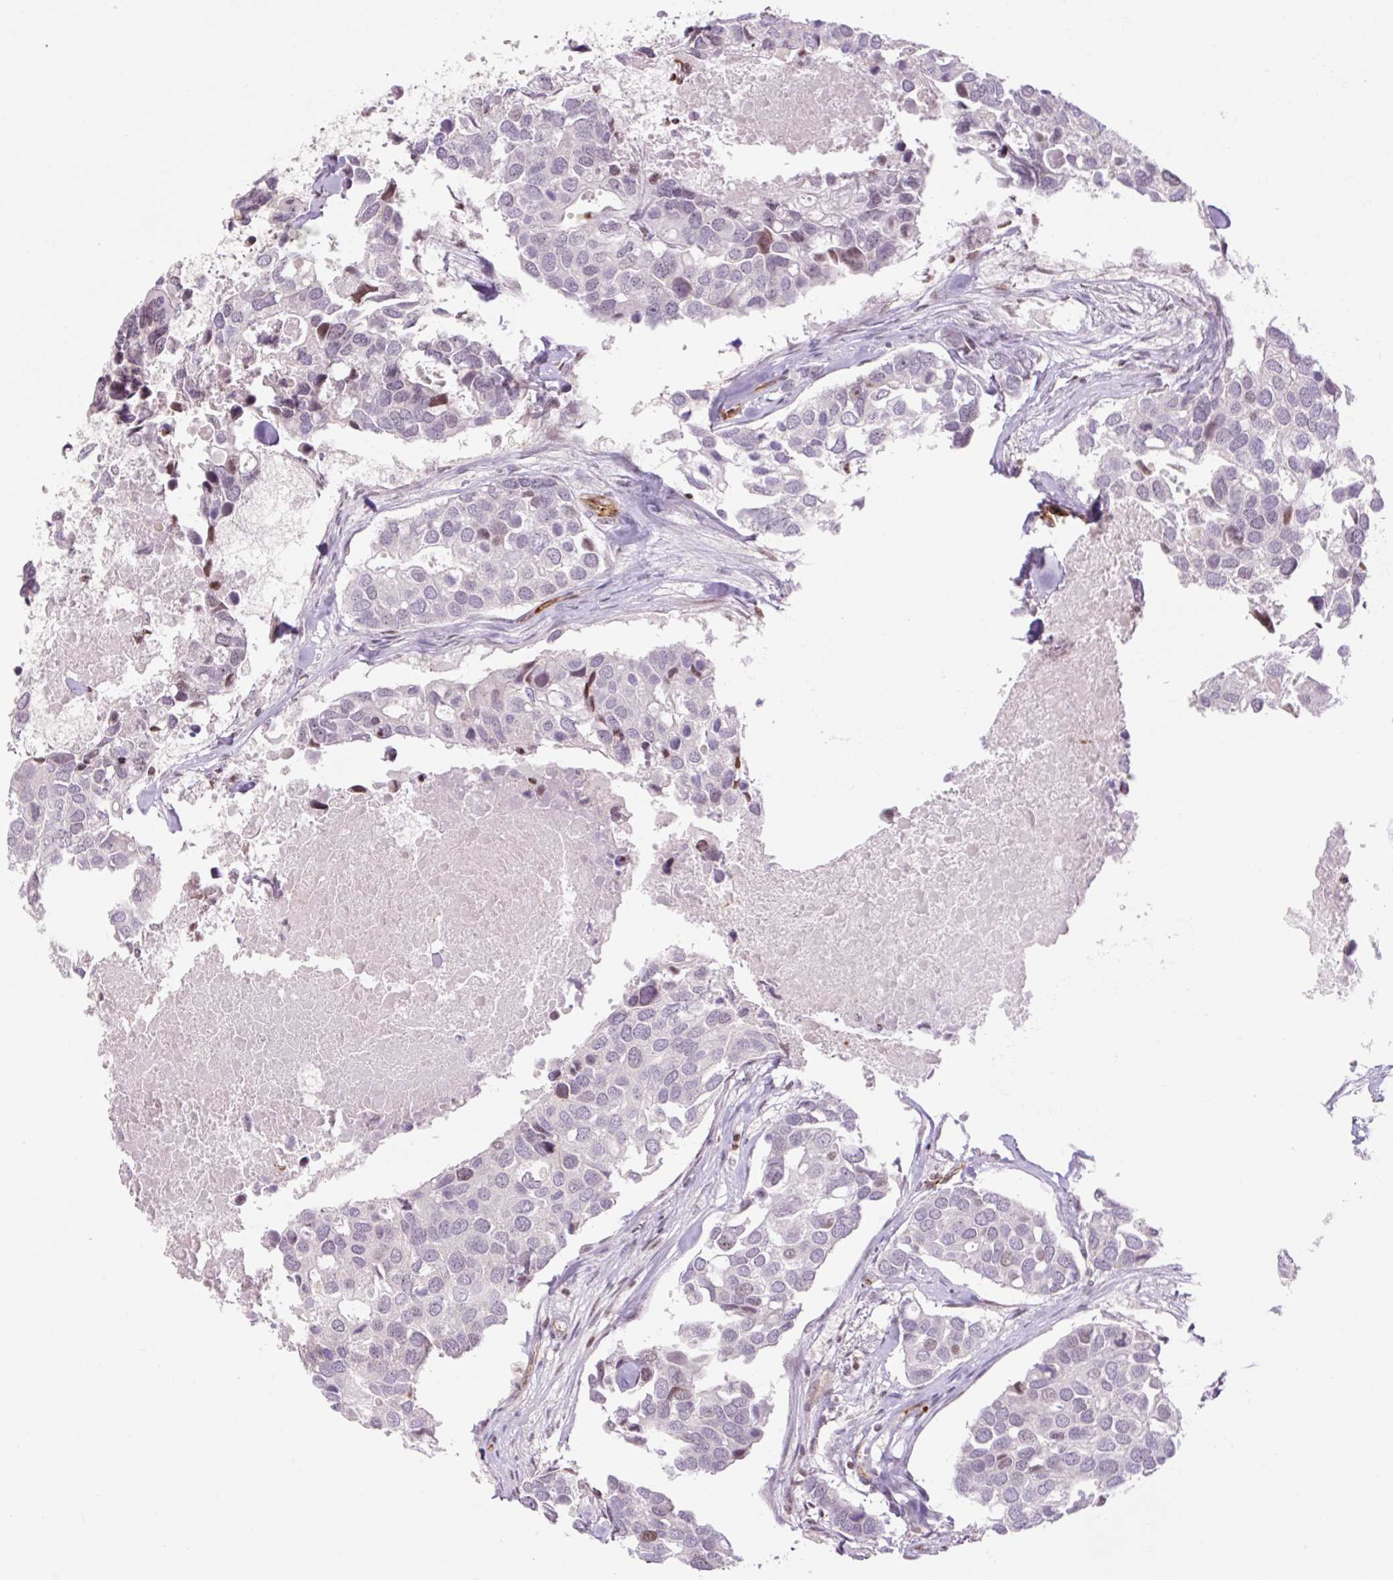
{"staining": {"intensity": "negative", "quantity": "none", "location": "none"}, "tissue": "breast cancer", "cell_type": "Tumor cells", "image_type": "cancer", "snomed": [{"axis": "morphology", "description": "Duct carcinoma"}, {"axis": "topography", "description": "Breast"}], "caption": "Tumor cells are negative for protein expression in human breast cancer (infiltrating ductal carcinoma). The staining is performed using DAB (3,3'-diaminobenzidine) brown chromogen with nuclei counter-stained in using hematoxylin.", "gene": "ZNF417", "patient": {"sex": "female", "age": 83}}